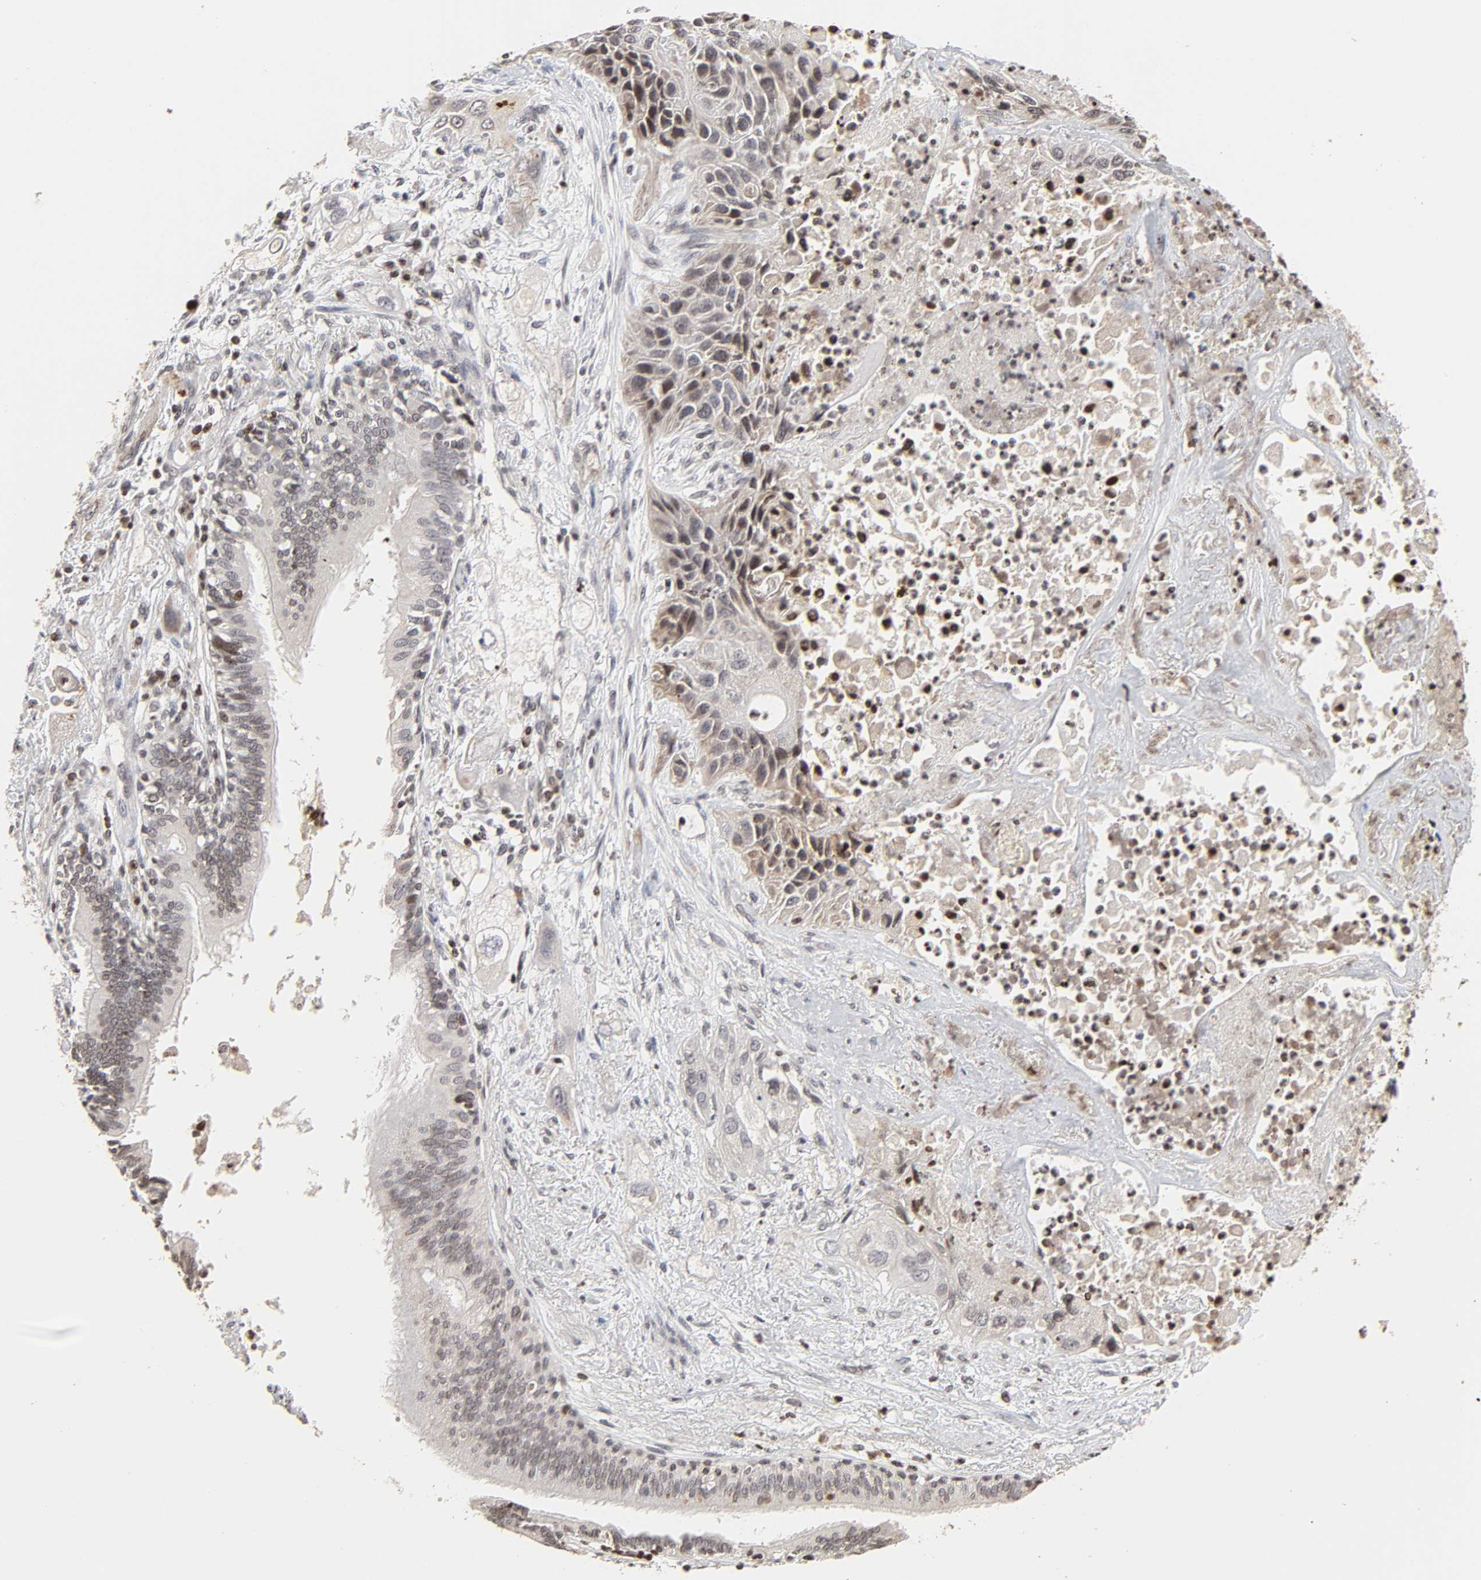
{"staining": {"intensity": "moderate", "quantity": "25%-75%", "location": "nuclear"}, "tissue": "lung cancer", "cell_type": "Tumor cells", "image_type": "cancer", "snomed": [{"axis": "morphology", "description": "Squamous cell carcinoma, NOS"}, {"axis": "topography", "description": "Lung"}], "caption": "The image displays immunohistochemical staining of lung squamous cell carcinoma. There is moderate nuclear staining is appreciated in about 25%-75% of tumor cells.", "gene": "ZNF473", "patient": {"sex": "female", "age": 76}}